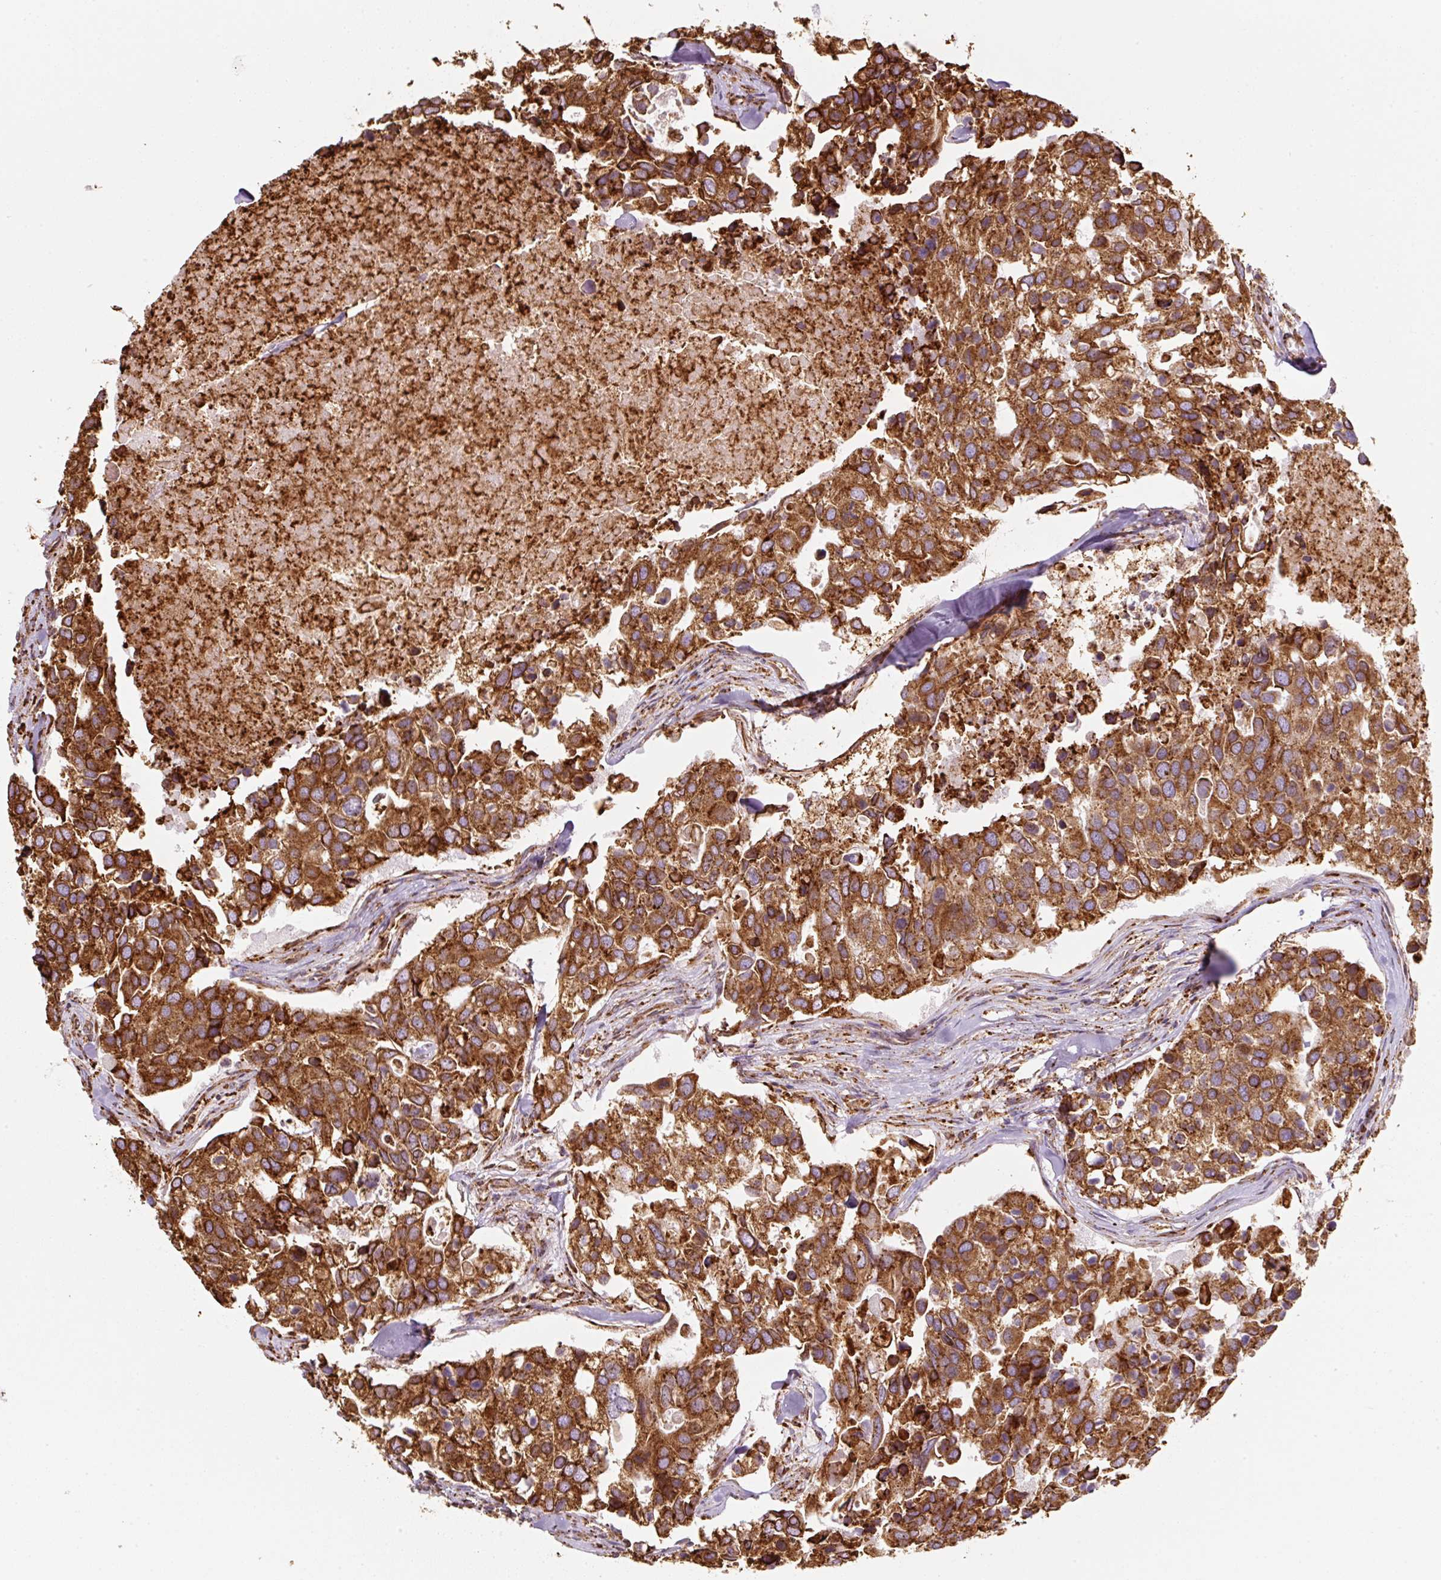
{"staining": {"intensity": "strong", "quantity": ">75%", "location": "cytoplasmic/membranous"}, "tissue": "breast cancer", "cell_type": "Tumor cells", "image_type": "cancer", "snomed": [{"axis": "morphology", "description": "Duct carcinoma"}, {"axis": "topography", "description": "Breast"}], "caption": "Breast cancer (infiltrating ductal carcinoma) stained for a protein exhibits strong cytoplasmic/membranous positivity in tumor cells.", "gene": "PRKCSH", "patient": {"sex": "female", "age": 83}}